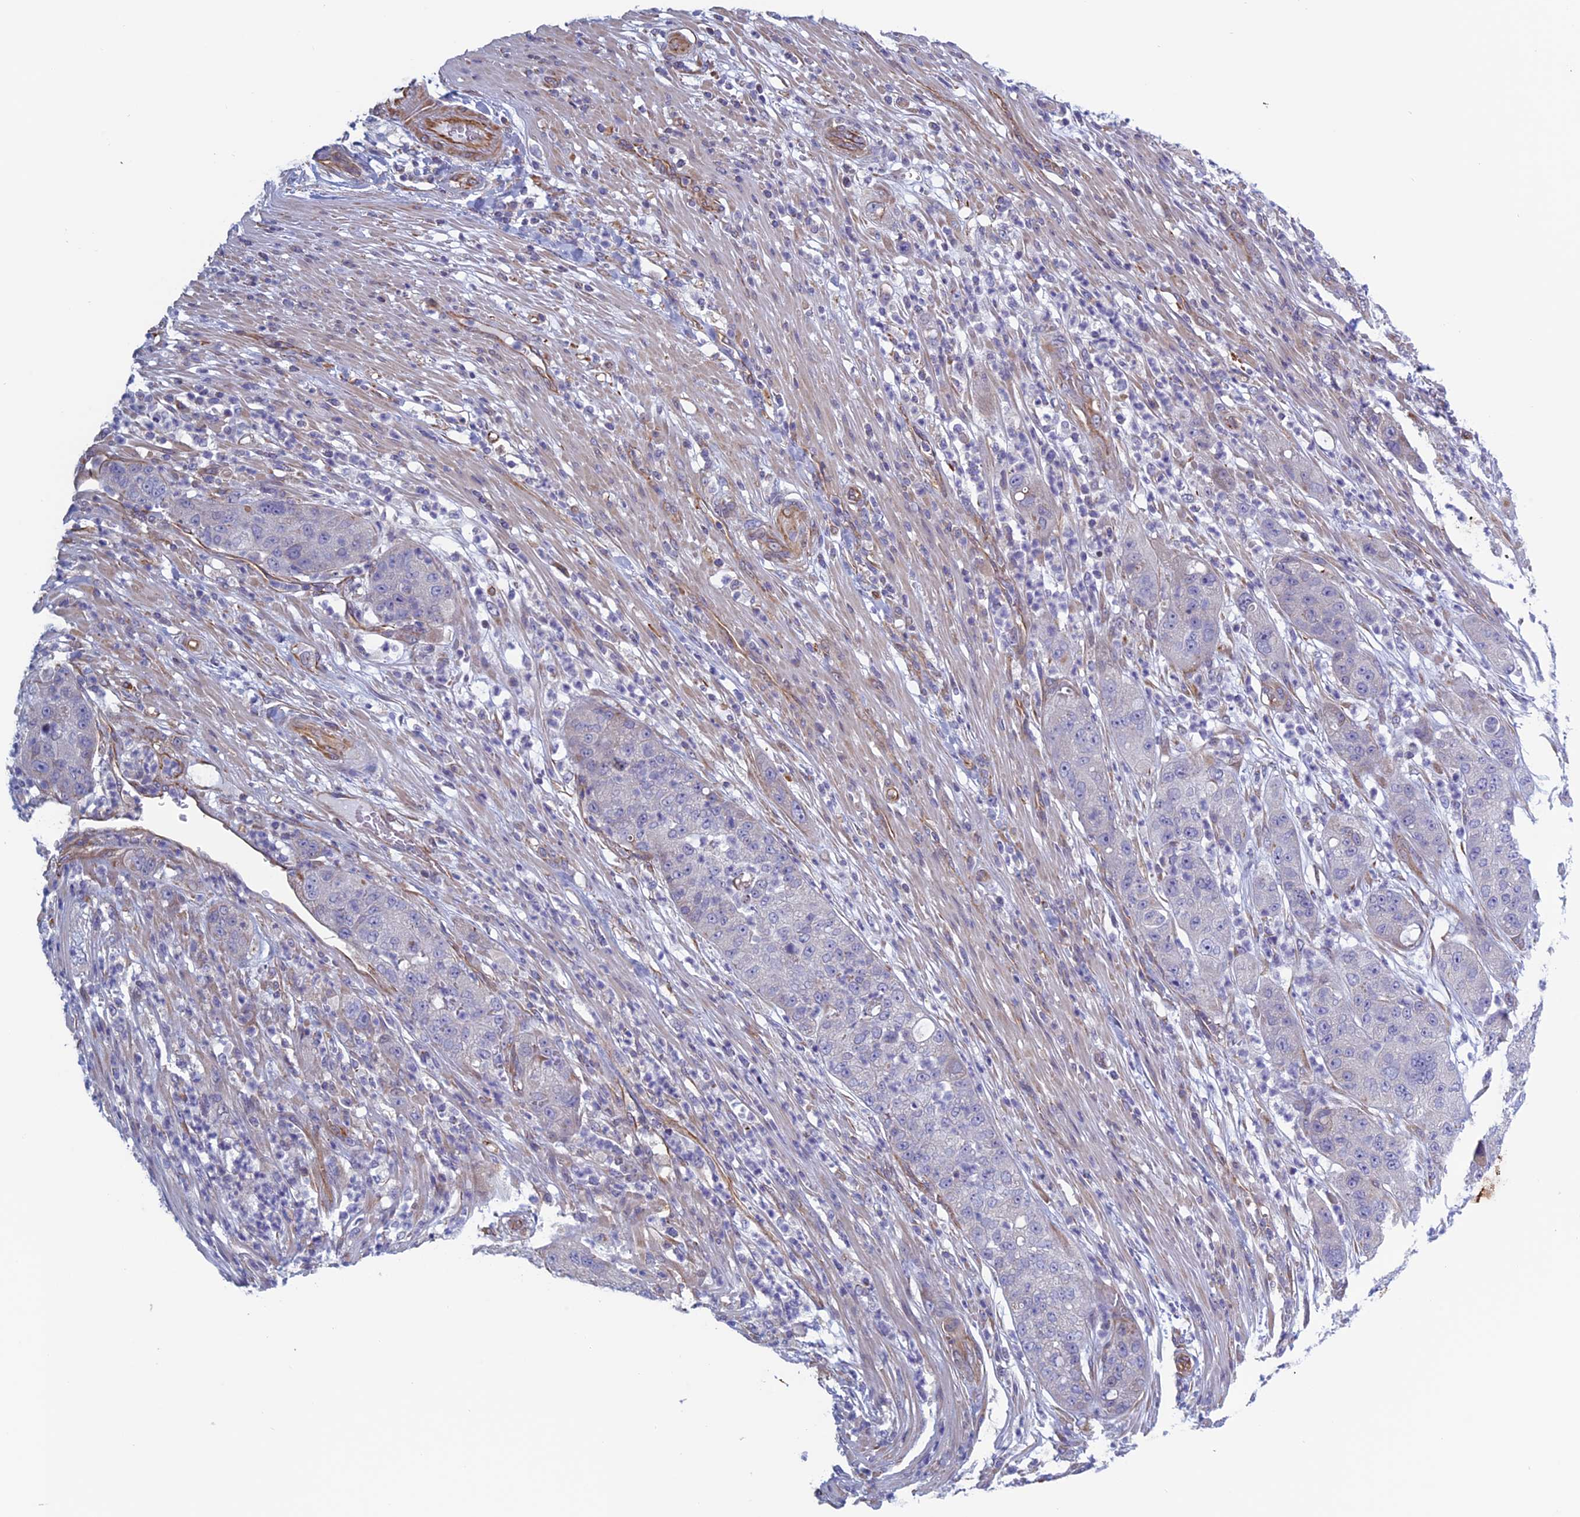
{"staining": {"intensity": "negative", "quantity": "none", "location": "none"}, "tissue": "pancreatic cancer", "cell_type": "Tumor cells", "image_type": "cancer", "snomed": [{"axis": "morphology", "description": "Adenocarcinoma, NOS"}, {"axis": "topography", "description": "Pancreas"}], "caption": "Immunohistochemical staining of human adenocarcinoma (pancreatic) reveals no significant staining in tumor cells.", "gene": "BCL2L10", "patient": {"sex": "female", "age": 78}}